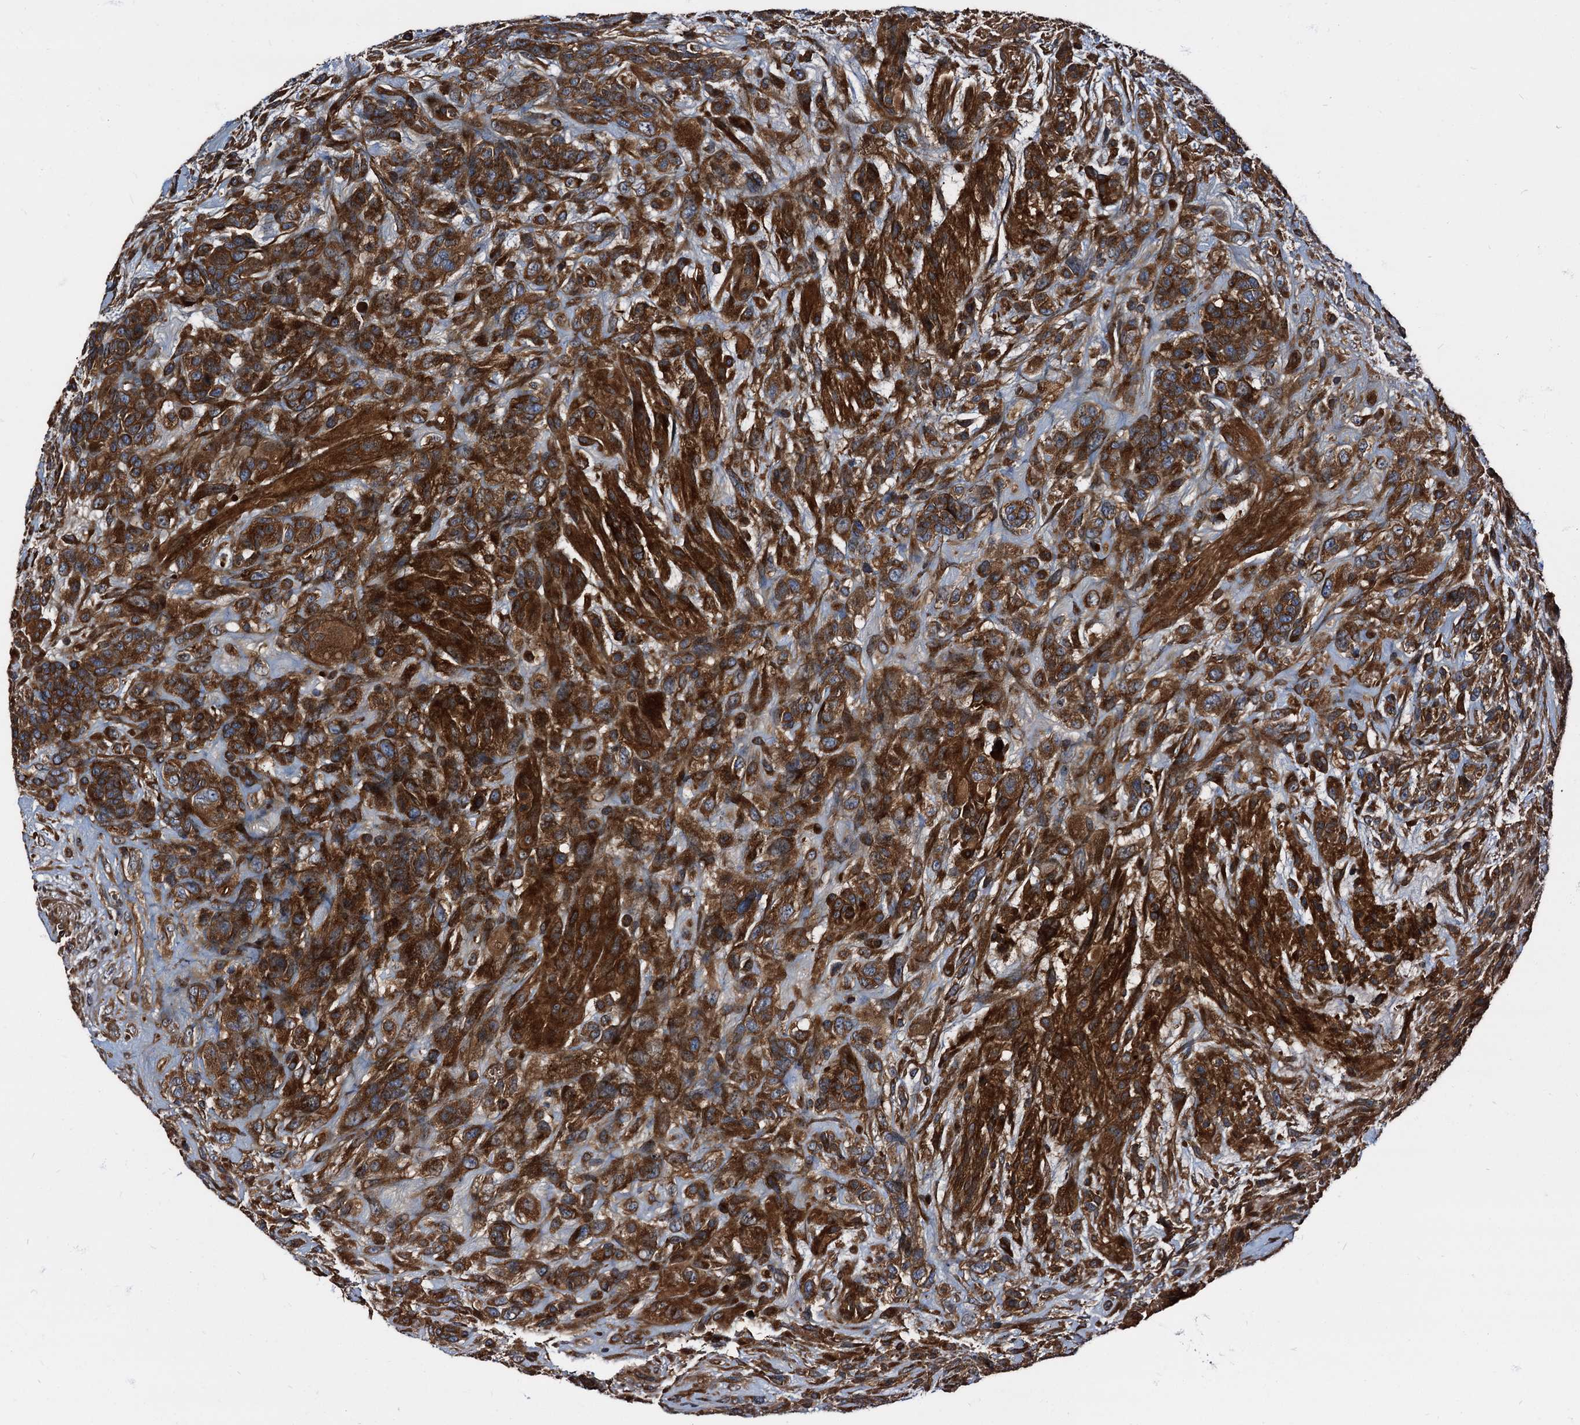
{"staining": {"intensity": "strong", "quantity": ">75%", "location": "cytoplasmic/membranous"}, "tissue": "glioma", "cell_type": "Tumor cells", "image_type": "cancer", "snomed": [{"axis": "morphology", "description": "Glioma, malignant, High grade"}, {"axis": "topography", "description": "Brain"}], "caption": "Tumor cells reveal high levels of strong cytoplasmic/membranous staining in approximately >75% of cells in human glioma.", "gene": "PEX5", "patient": {"sex": "male", "age": 61}}